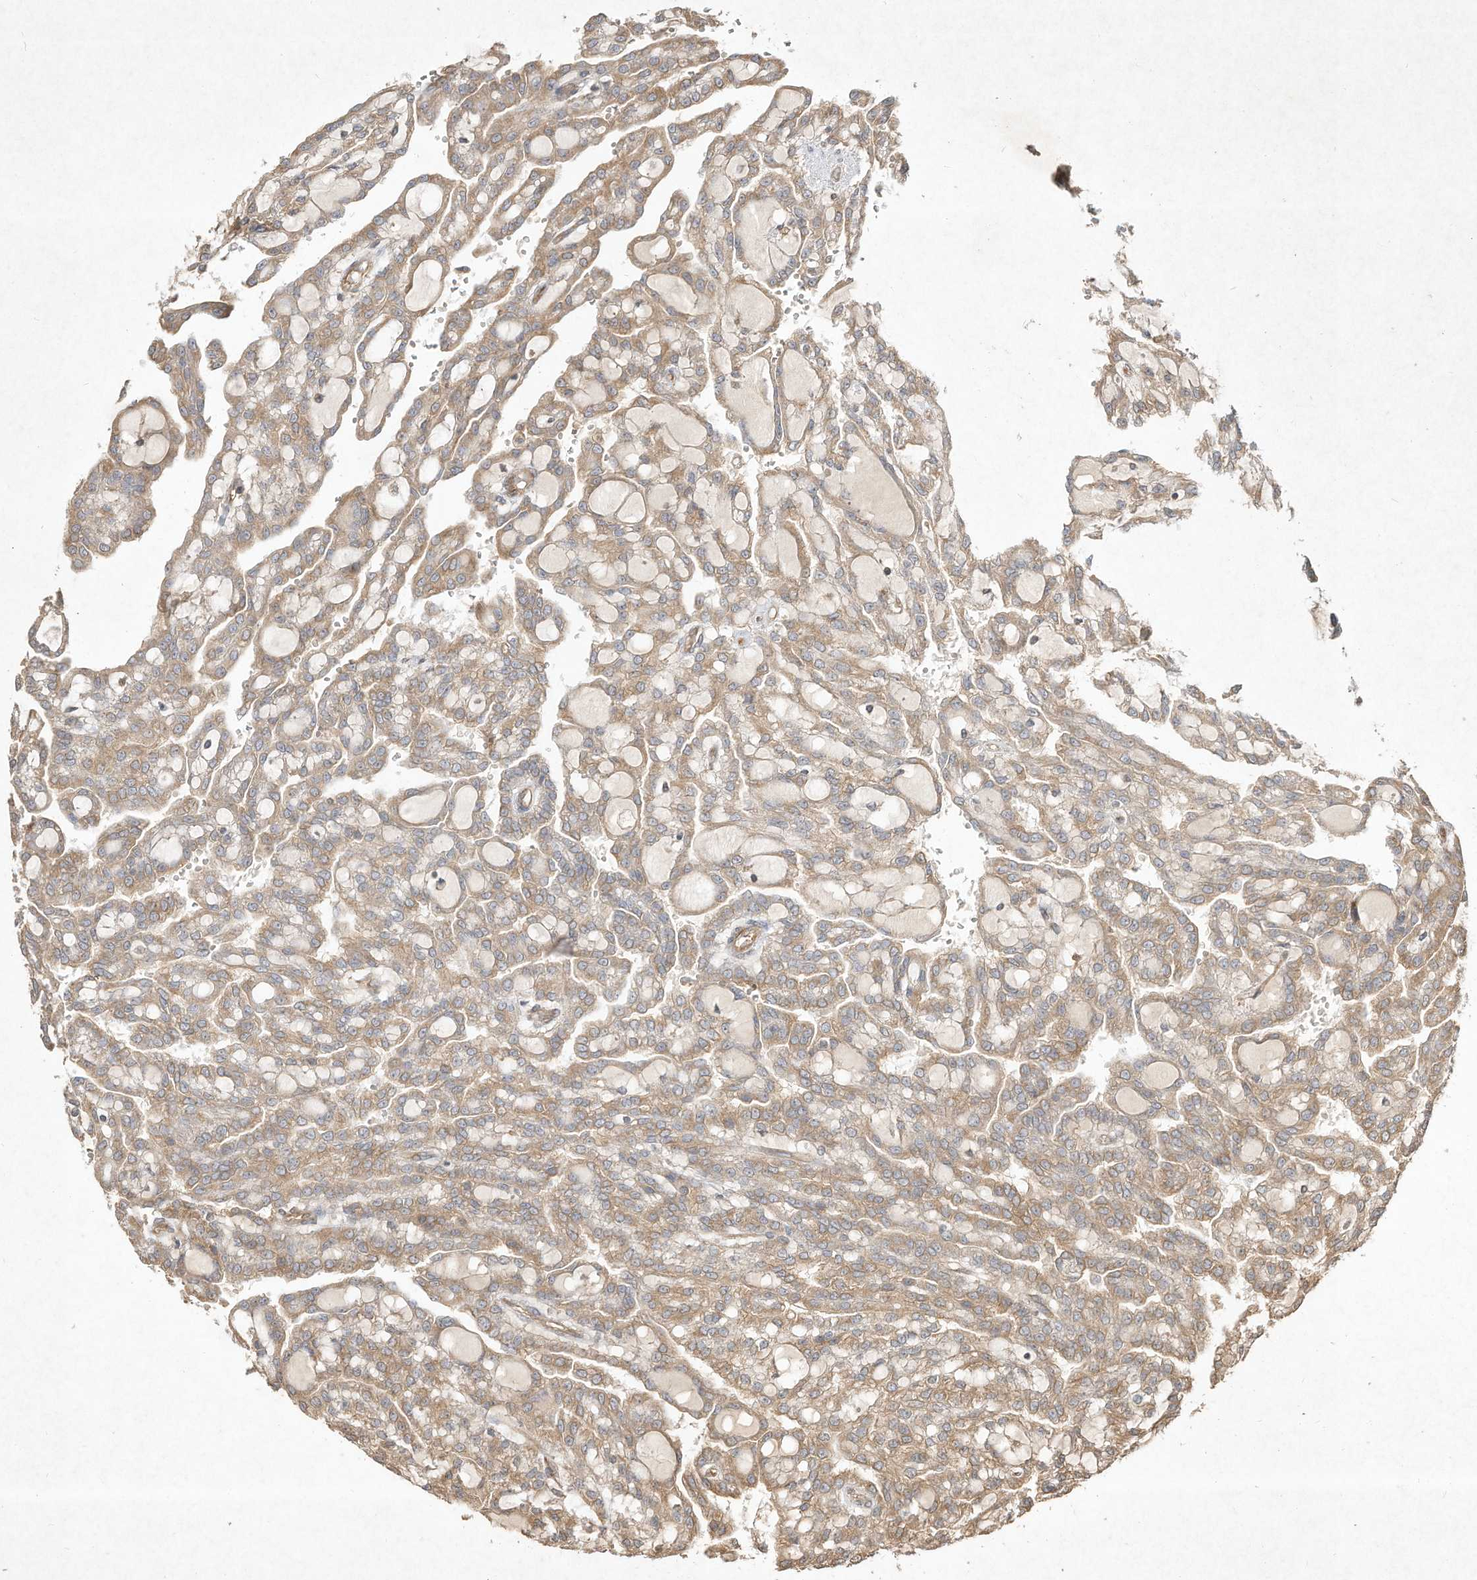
{"staining": {"intensity": "weak", "quantity": ">75%", "location": "cytoplasmic/membranous"}, "tissue": "renal cancer", "cell_type": "Tumor cells", "image_type": "cancer", "snomed": [{"axis": "morphology", "description": "Adenocarcinoma, NOS"}, {"axis": "topography", "description": "Kidney"}], "caption": "Human renal adenocarcinoma stained with a protein marker exhibits weak staining in tumor cells.", "gene": "DYNC1I2", "patient": {"sex": "male", "age": 63}}